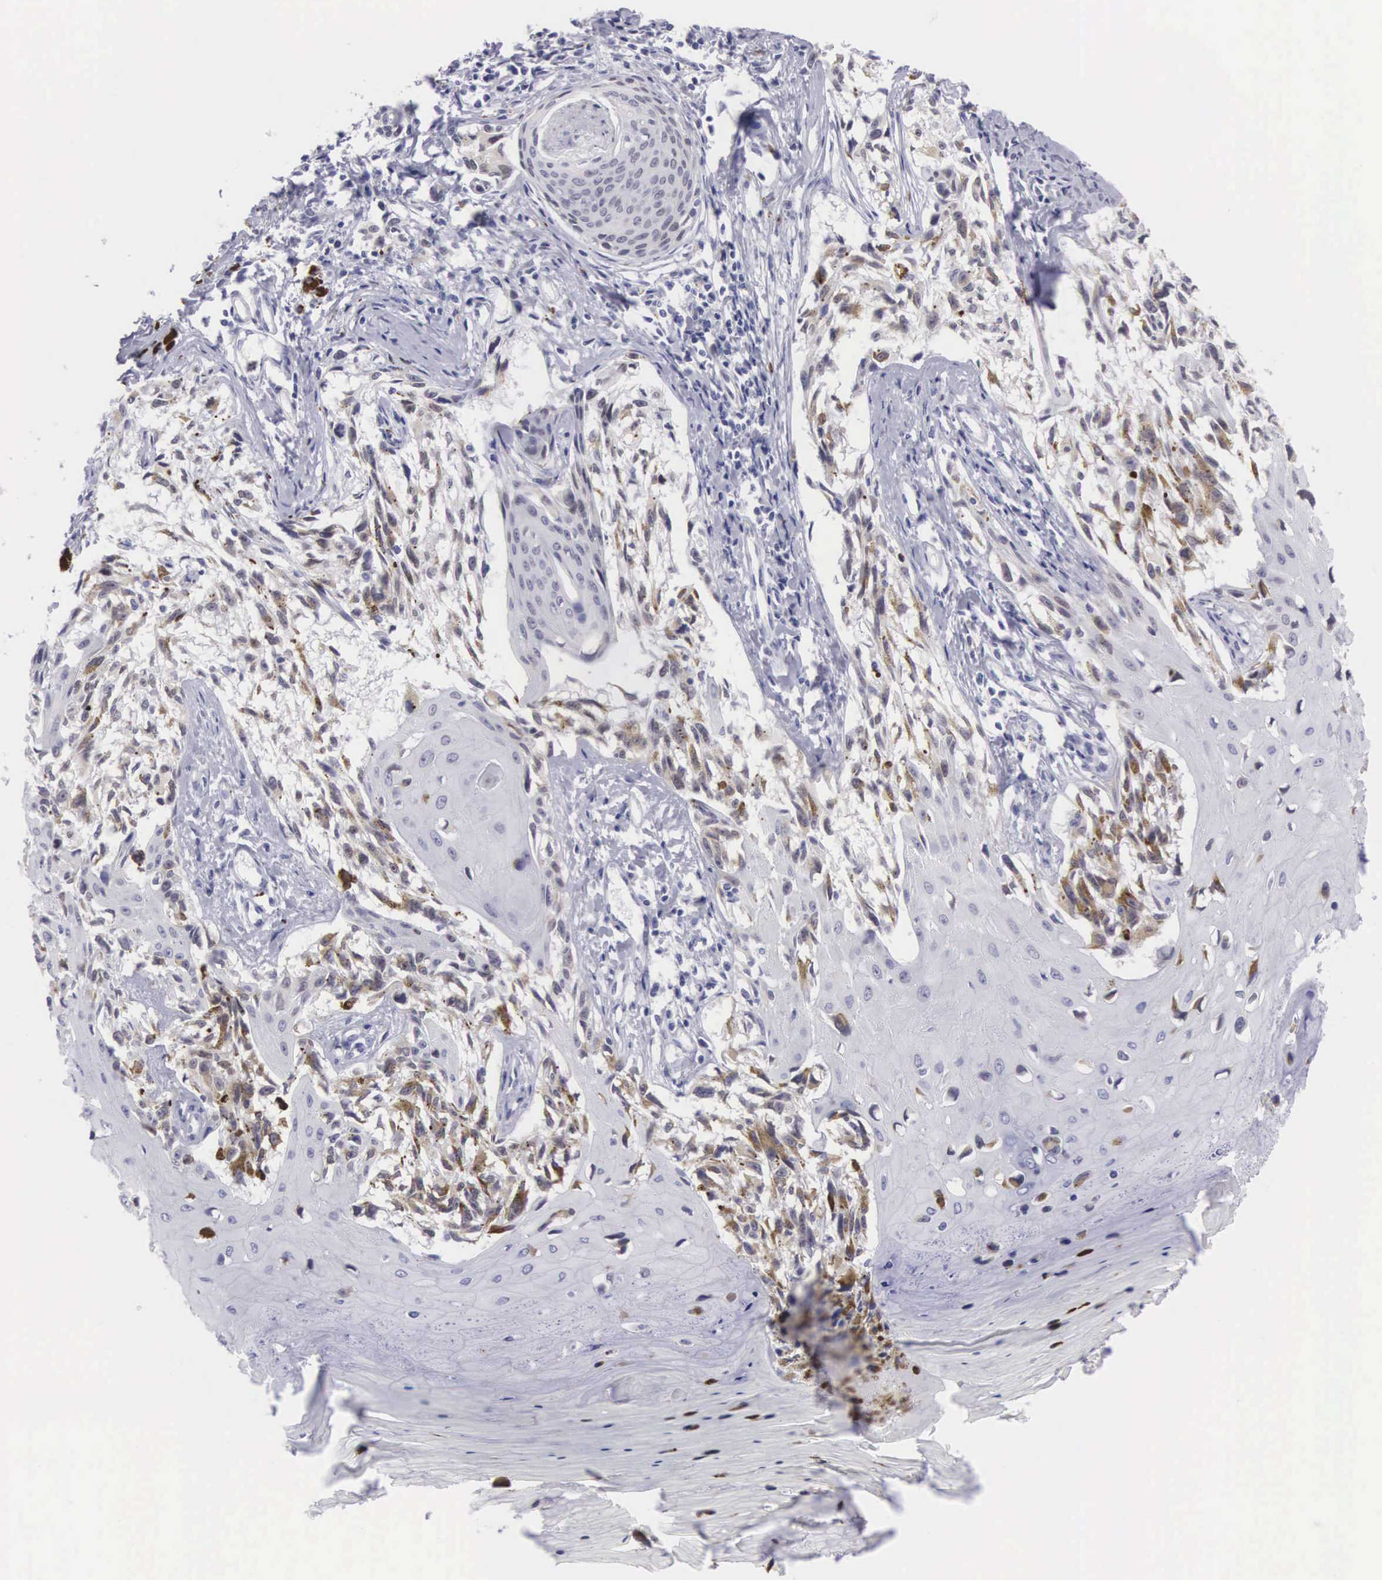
{"staining": {"intensity": "negative", "quantity": "none", "location": "none"}, "tissue": "melanoma", "cell_type": "Tumor cells", "image_type": "cancer", "snomed": [{"axis": "morphology", "description": "Malignant melanoma, NOS"}, {"axis": "topography", "description": "Skin"}], "caption": "Tumor cells are negative for protein expression in human malignant melanoma.", "gene": "SOX11", "patient": {"sex": "female", "age": 82}}